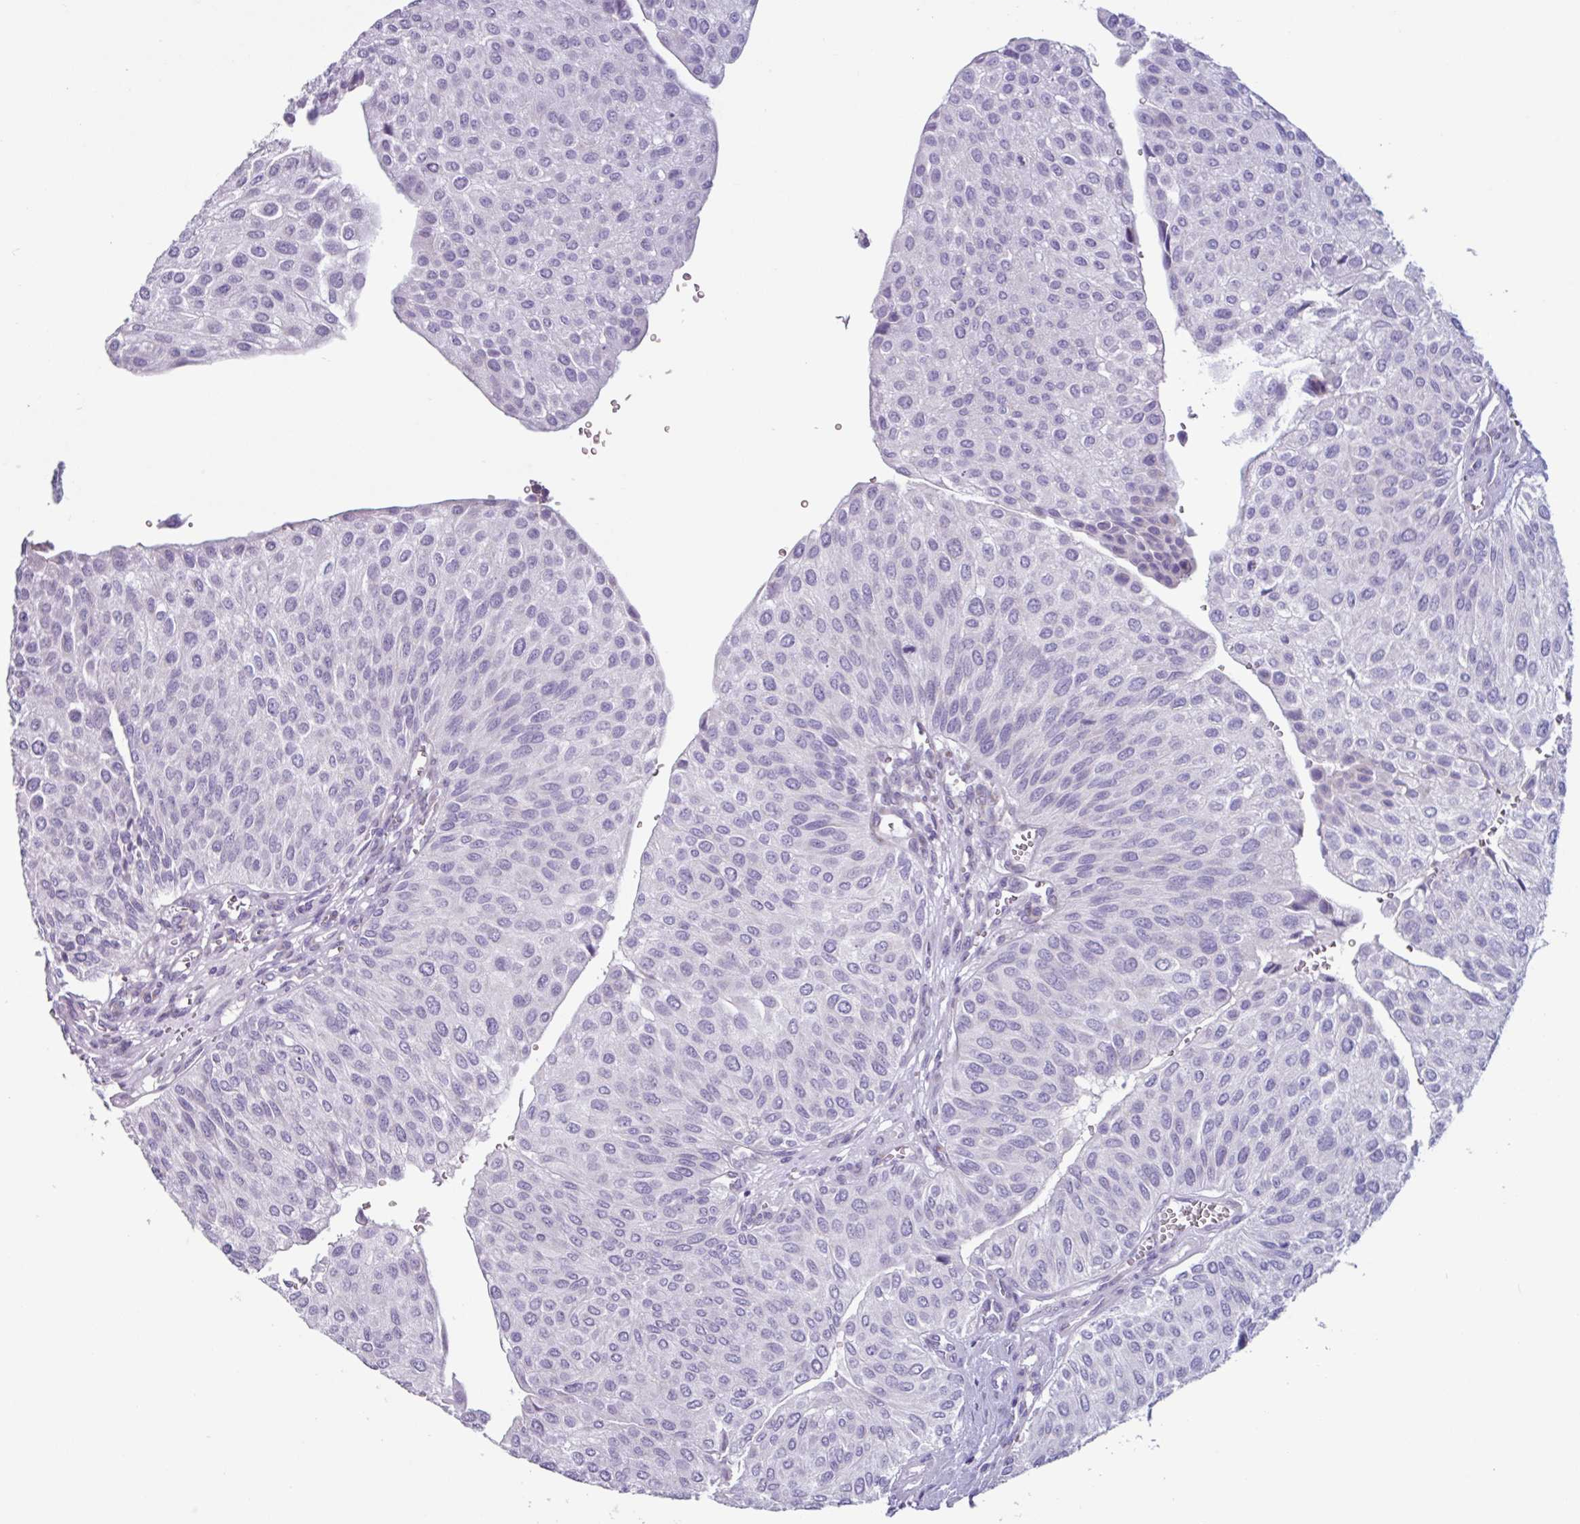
{"staining": {"intensity": "negative", "quantity": "none", "location": "none"}, "tissue": "urothelial cancer", "cell_type": "Tumor cells", "image_type": "cancer", "snomed": [{"axis": "morphology", "description": "Urothelial carcinoma, NOS"}, {"axis": "topography", "description": "Urinary bladder"}], "caption": "Tumor cells show no significant expression in transitional cell carcinoma.", "gene": "ADGRE1", "patient": {"sex": "male", "age": 67}}